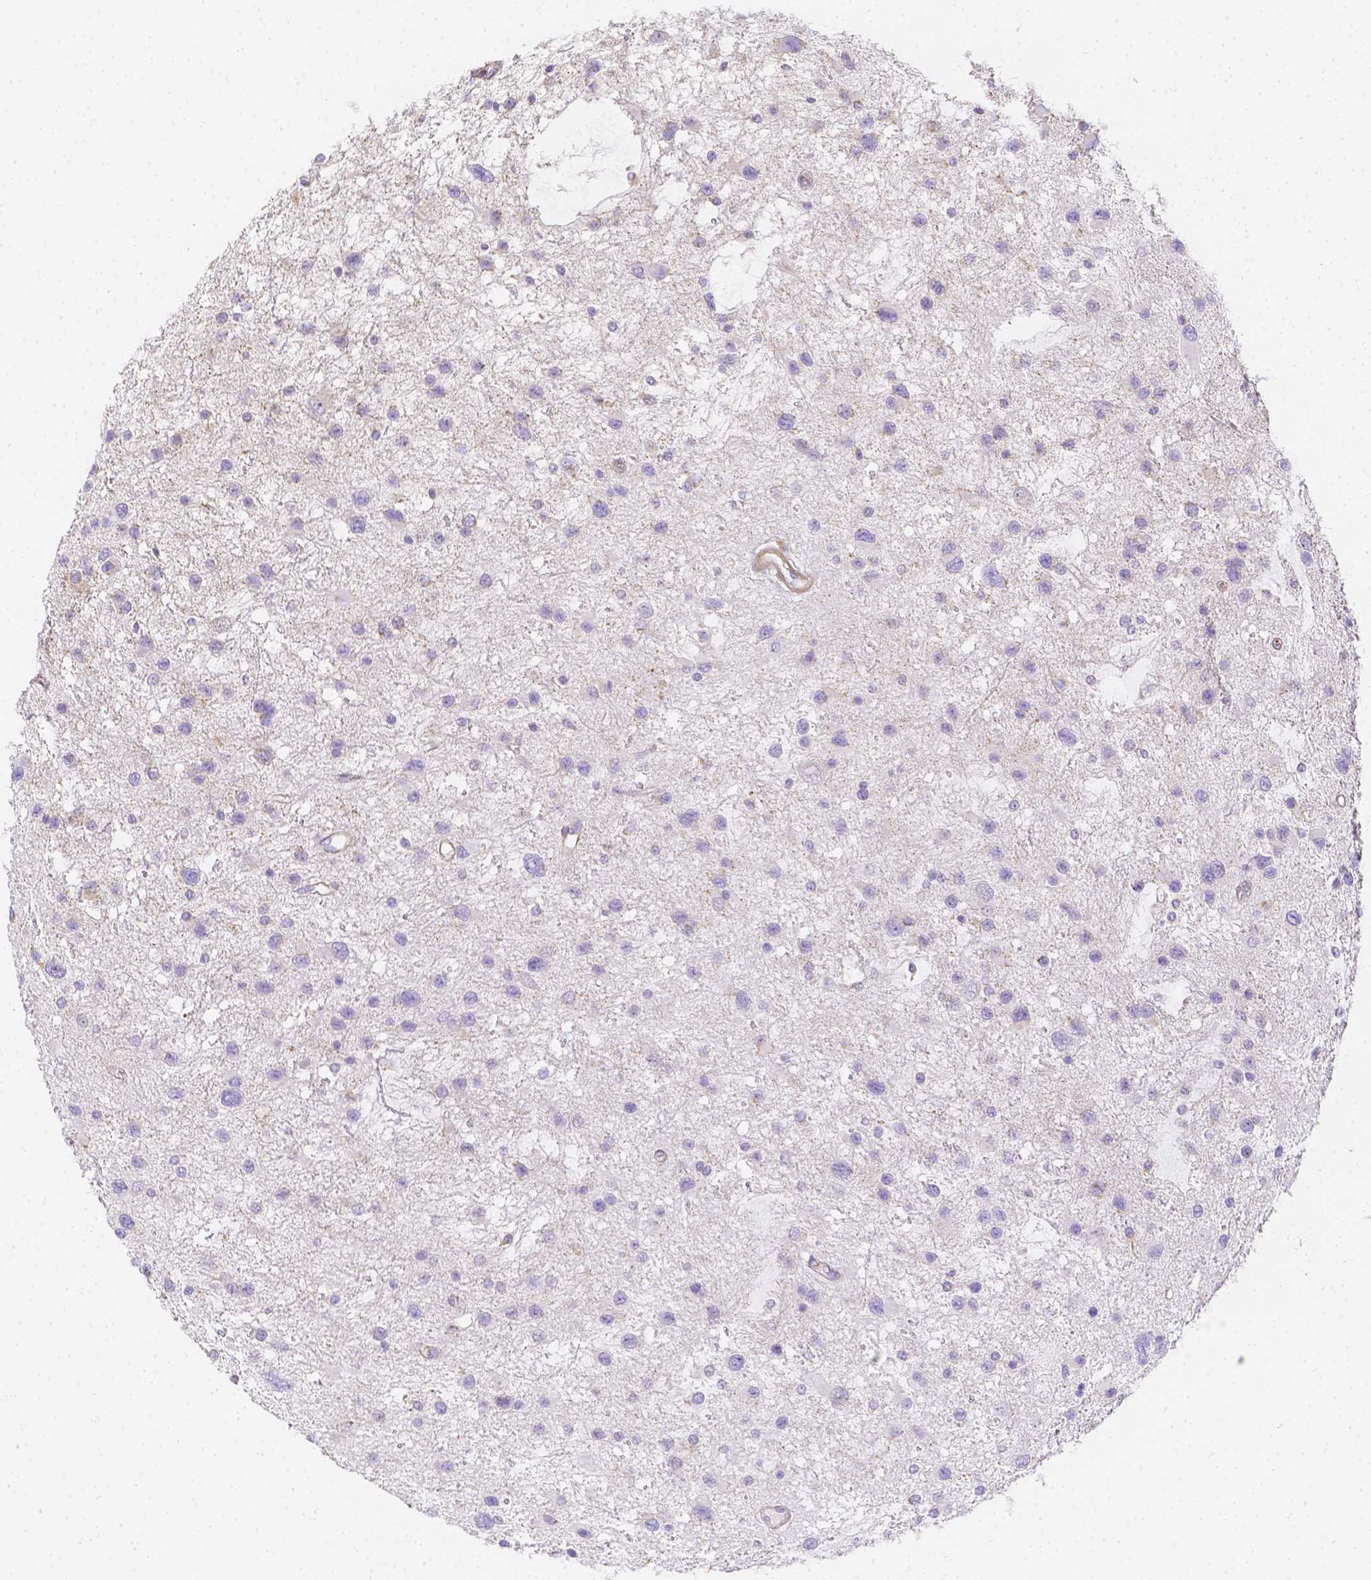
{"staining": {"intensity": "negative", "quantity": "none", "location": "none"}, "tissue": "glioma", "cell_type": "Tumor cells", "image_type": "cancer", "snomed": [{"axis": "morphology", "description": "Glioma, malignant, Low grade"}, {"axis": "topography", "description": "Brain"}], "caption": "Photomicrograph shows no significant protein expression in tumor cells of glioma.", "gene": "ASAH2", "patient": {"sex": "female", "age": 32}}